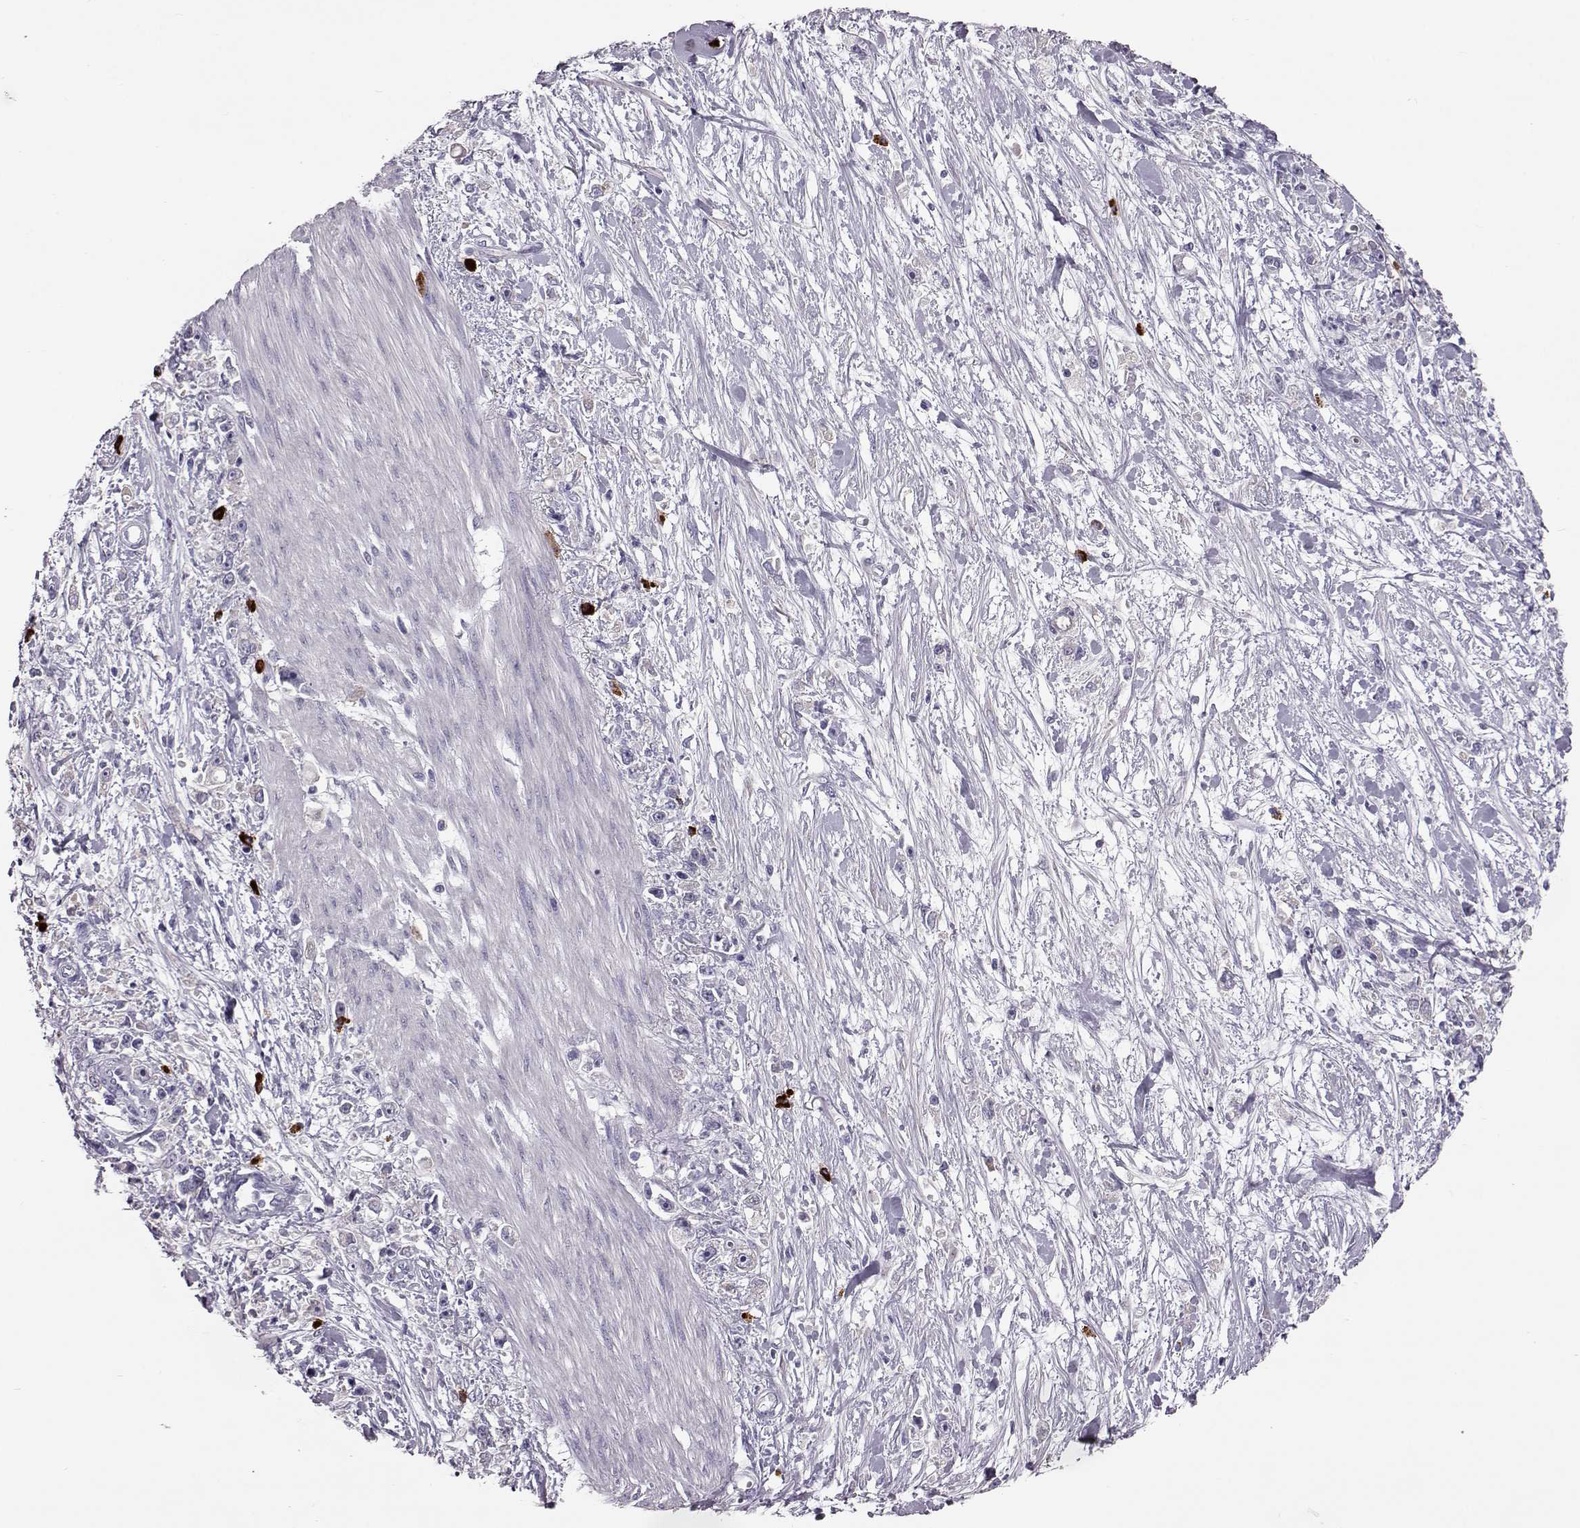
{"staining": {"intensity": "negative", "quantity": "none", "location": "none"}, "tissue": "stomach cancer", "cell_type": "Tumor cells", "image_type": "cancer", "snomed": [{"axis": "morphology", "description": "Adenocarcinoma, NOS"}, {"axis": "topography", "description": "Stomach"}], "caption": "IHC image of neoplastic tissue: human stomach cancer (adenocarcinoma) stained with DAB (3,3'-diaminobenzidine) shows no significant protein staining in tumor cells.", "gene": "ADGRG5", "patient": {"sex": "female", "age": 59}}